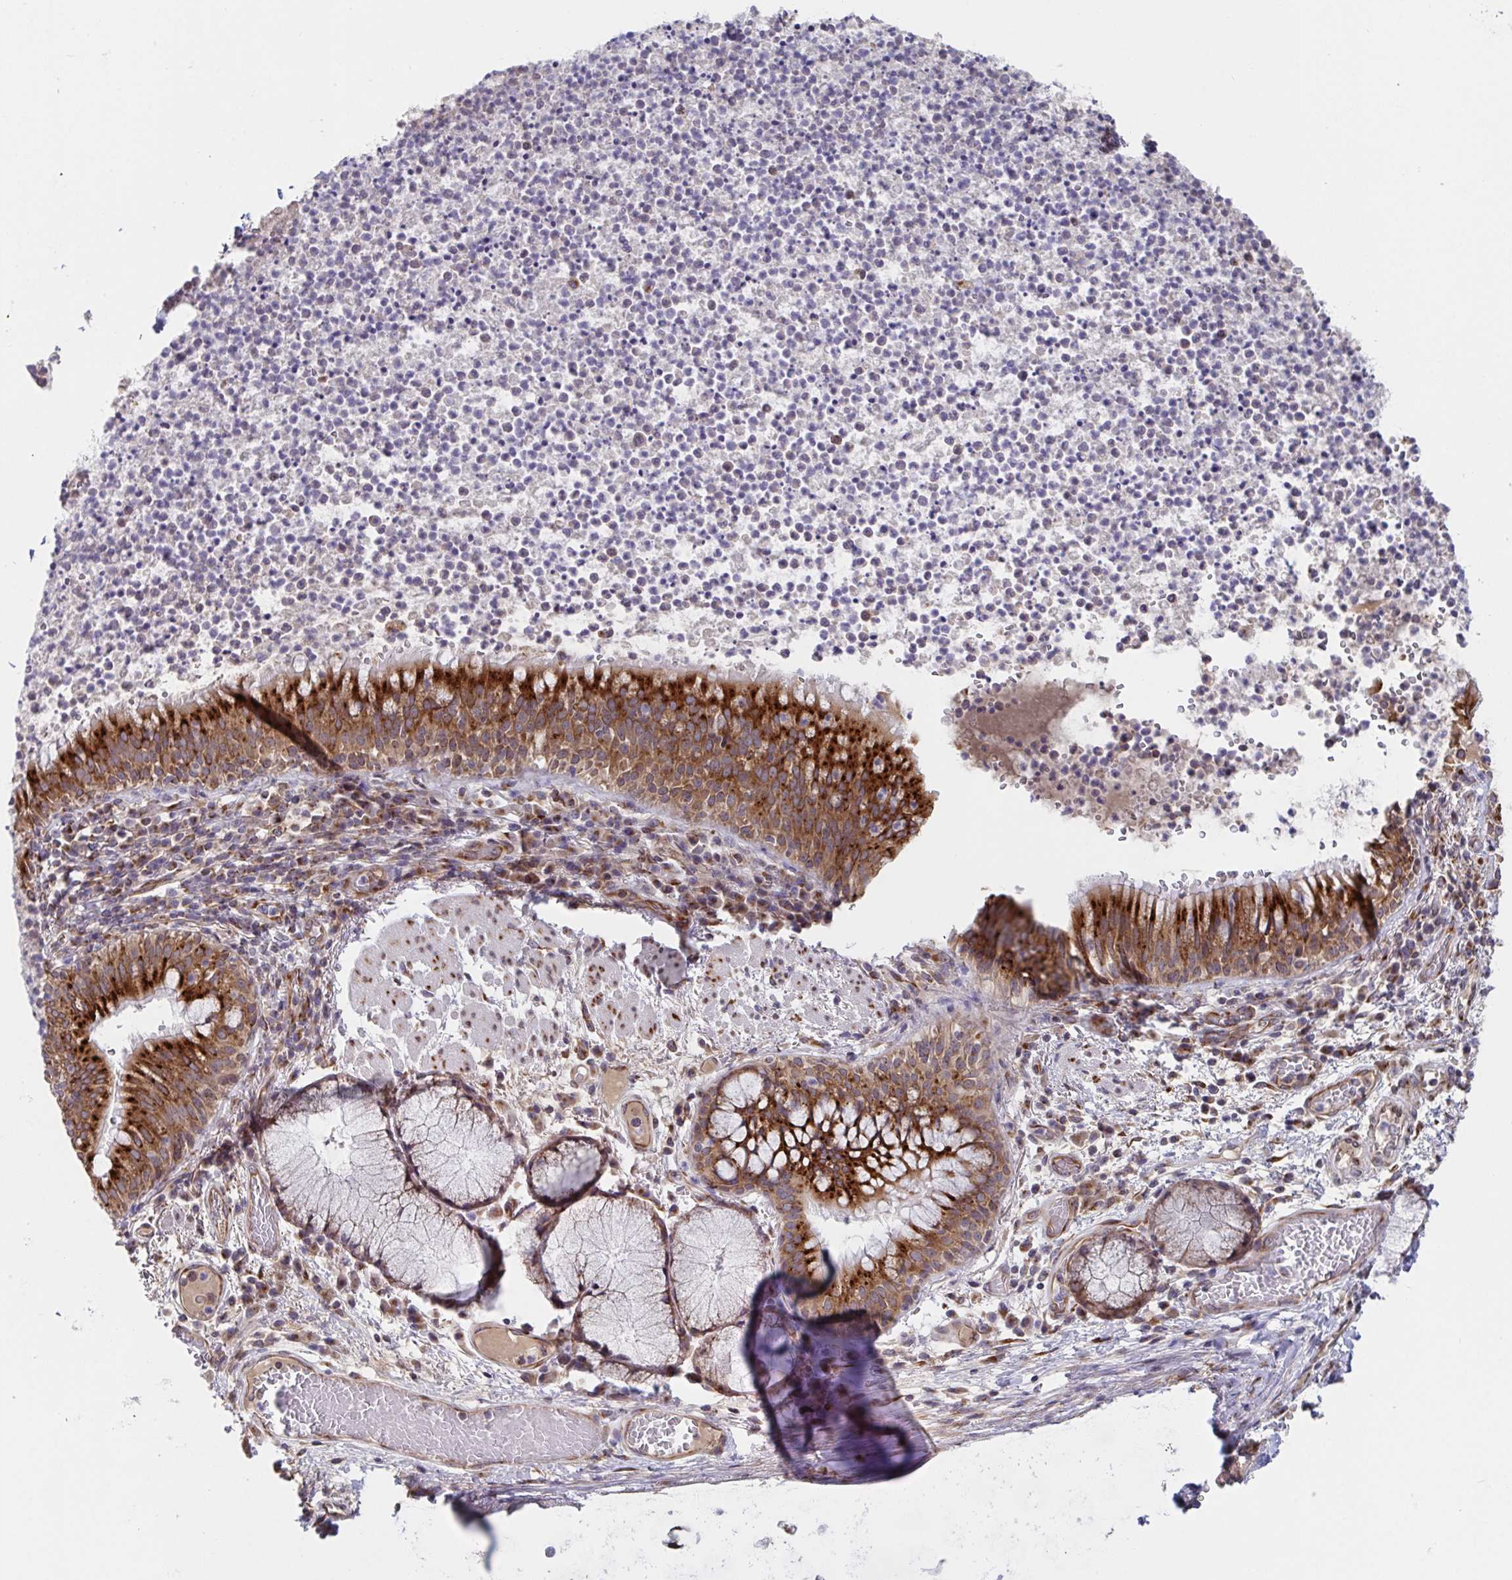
{"staining": {"intensity": "strong", "quantity": ">75%", "location": "cytoplasmic/membranous"}, "tissue": "bronchus", "cell_type": "Respiratory epithelial cells", "image_type": "normal", "snomed": [{"axis": "morphology", "description": "Normal tissue, NOS"}, {"axis": "topography", "description": "Lymph node"}, {"axis": "topography", "description": "Bronchus"}], "caption": "This micrograph exhibits immunohistochemistry staining of unremarkable human bronchus, with high strong cytoplasmic/membranous expression in about >75% of respiratory epithelial cells.", "gene": "ATP5MJ", "patient": {"sex": "male", "age": 56}}